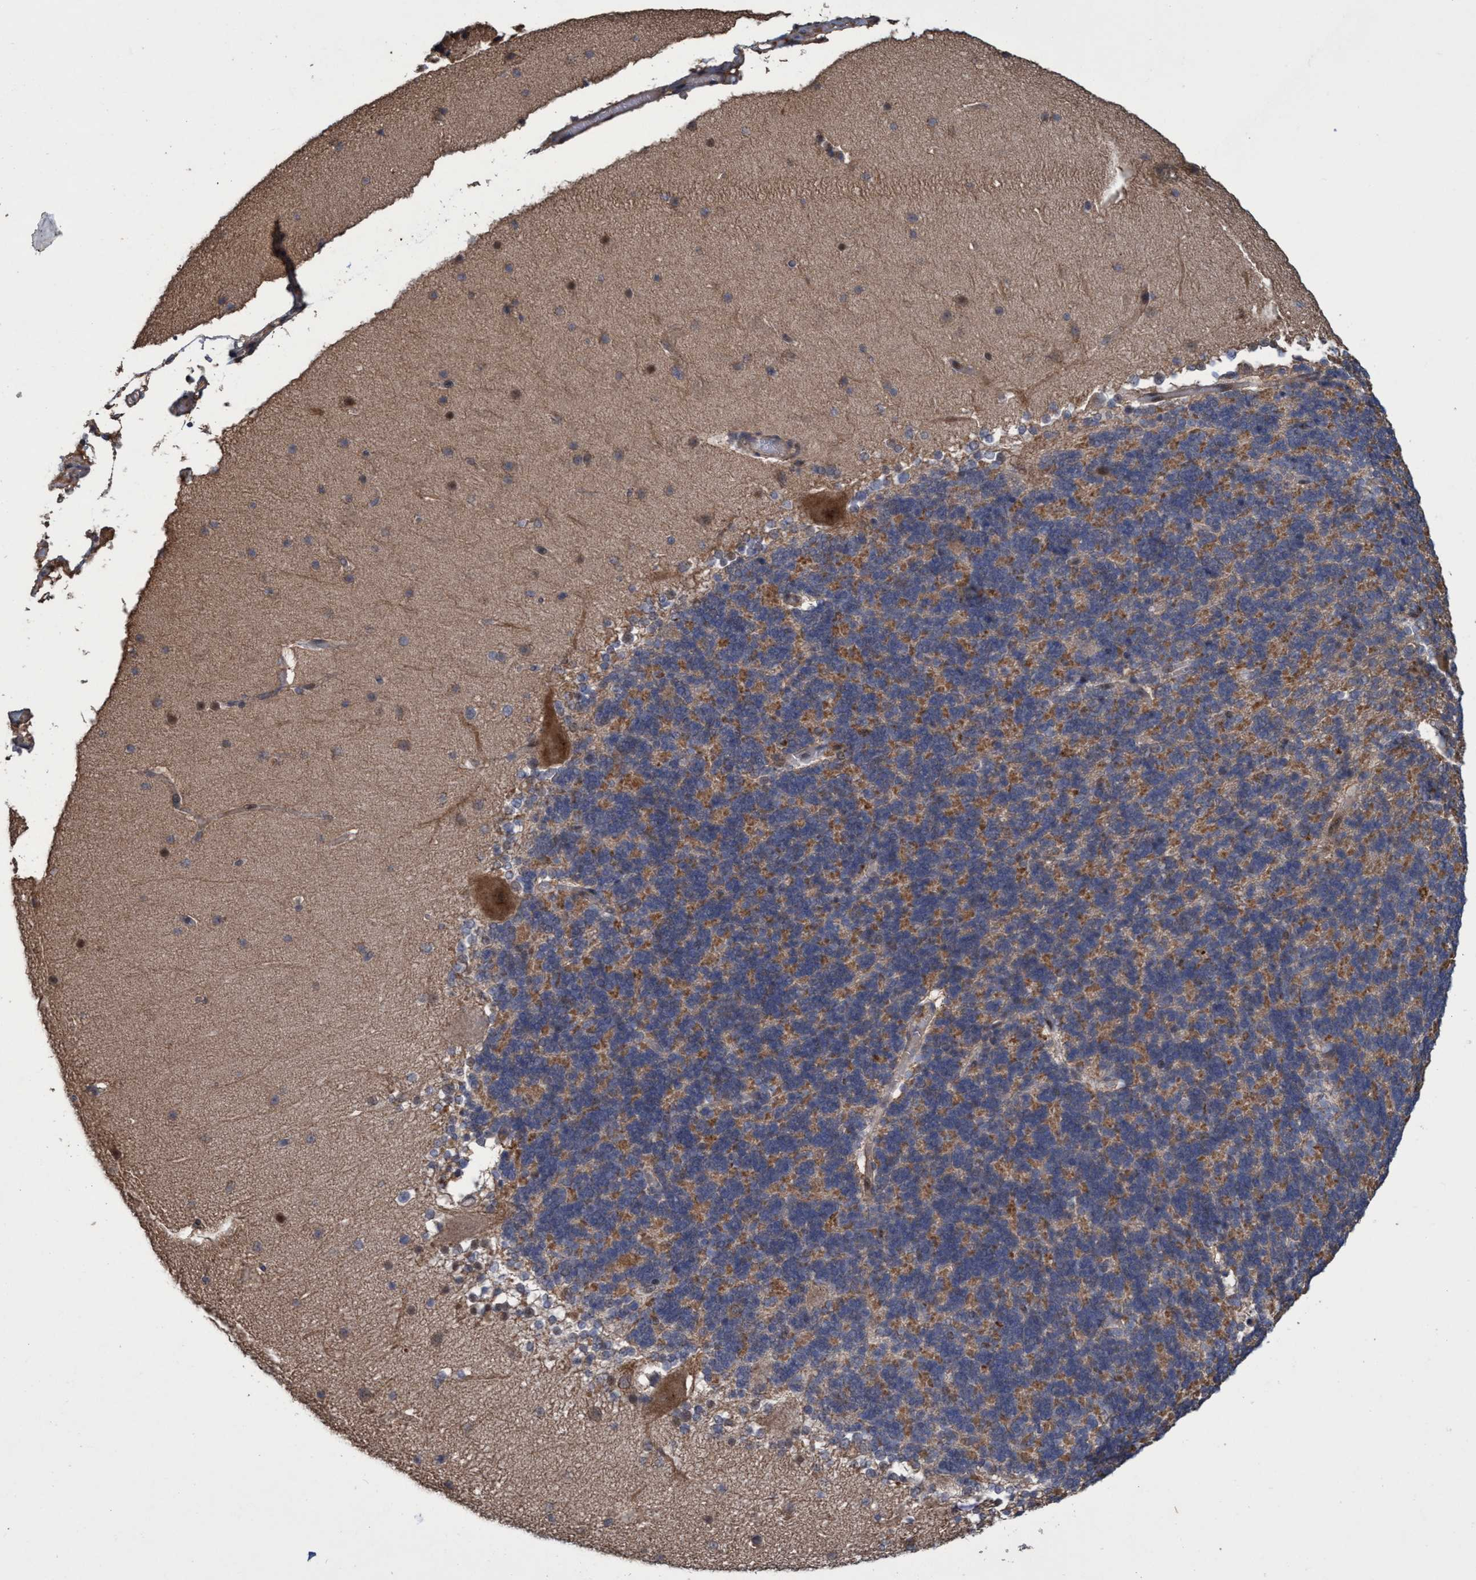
{"staining": {"intensity": "weak", "quantity": "<25%", "location": "cytoplasmic/membranous"}, "tissue": "cerebellum", "cell_type": "Cells in granular layer", "image_type": "normal", "snomed": [{"axis": "morphology", "description": "Normal tissue, NOS"}, {"axis": "topography", "description": "Cerebellum"}], "caption": "Photomicrograph shows no significant protein staining in cells in granular layer of benign cerebellum. (DAB (3,3'-diaminobenzidine) IHC visualized using brightfield microscopy, high magnification).", "gene": "ZNF677", "patient": {"sex": "female", "age": 19}}